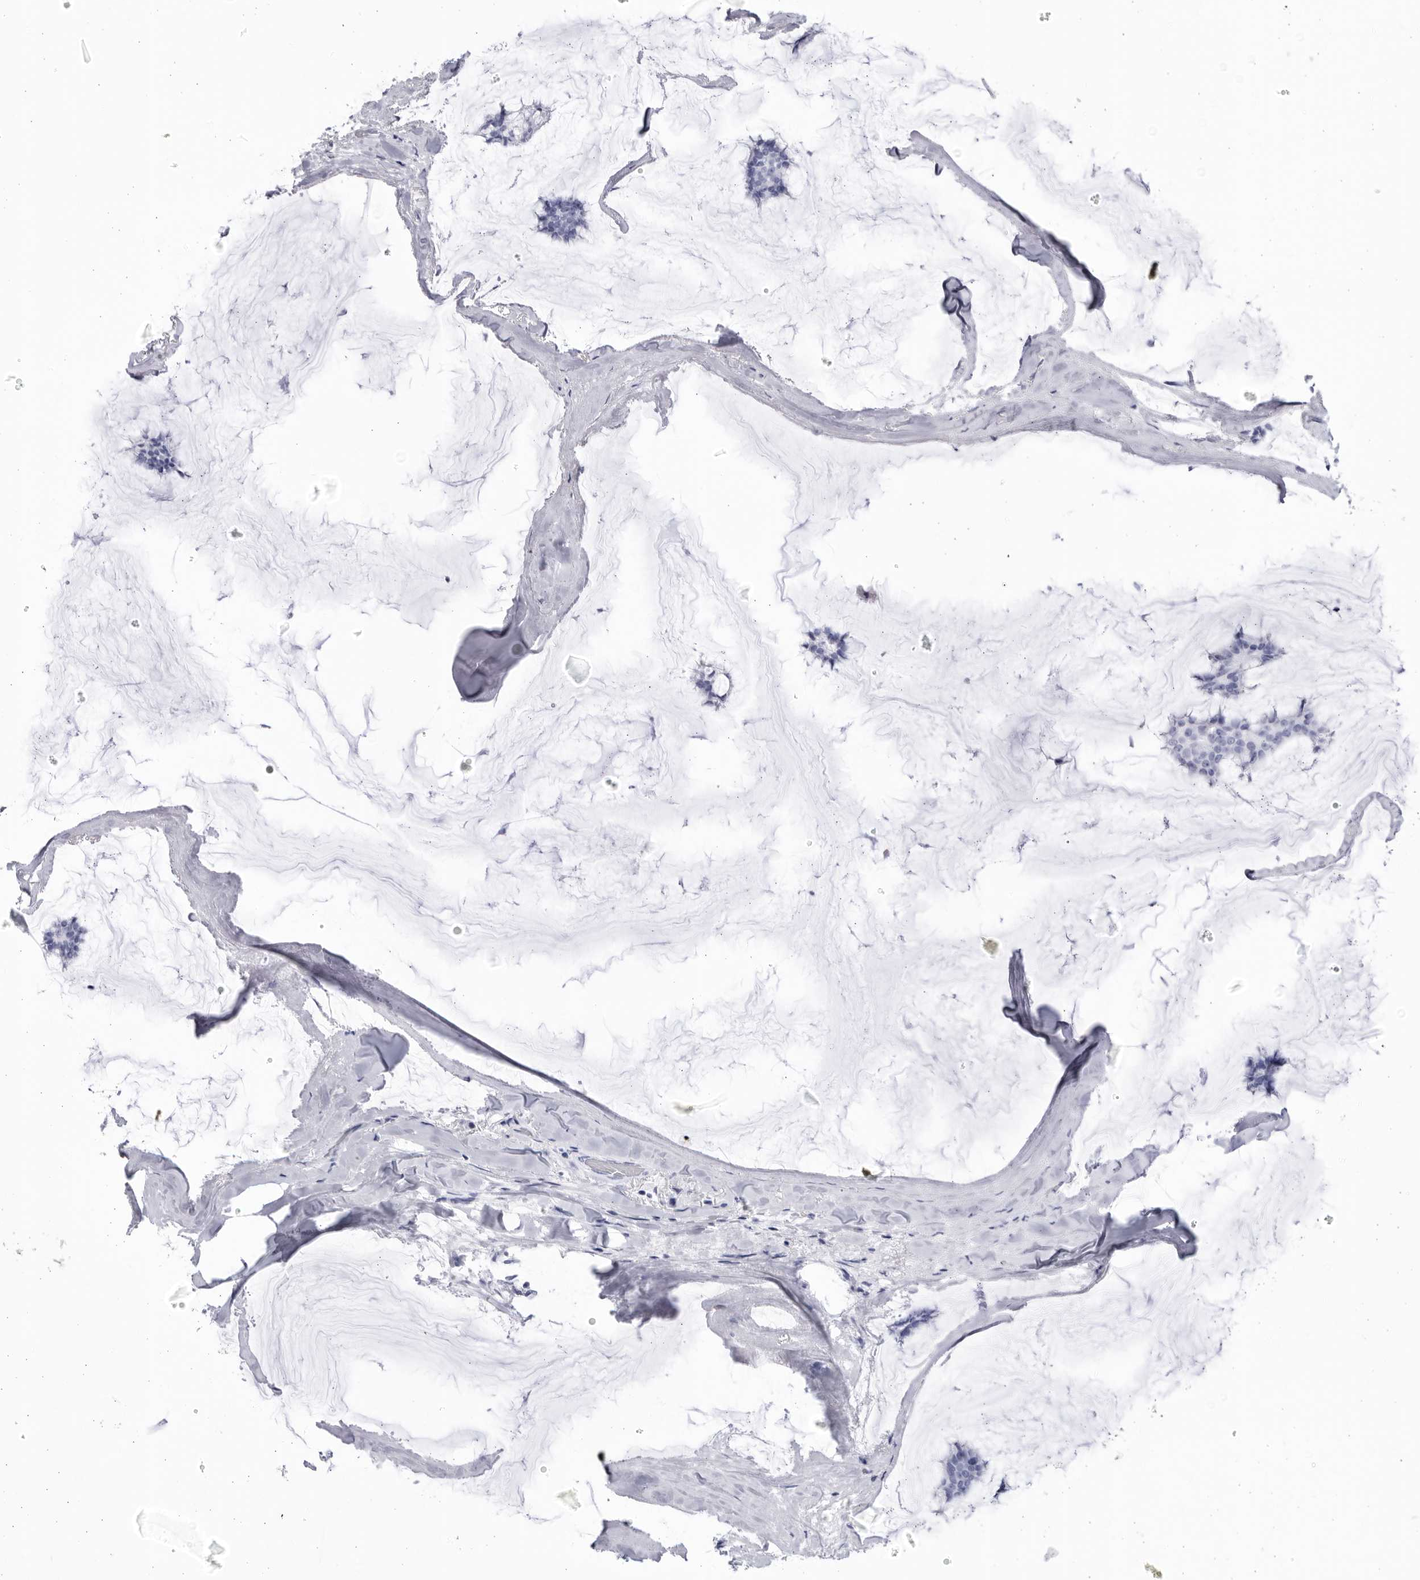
{"staining": {"intensity": "negative", "quantity": "none", "location": "none"}, "tissue": "breast cancer", "cell_type": "Tumor cells", "image_type": "cancer", "snomed": [{"axis": "morphology", "description": "Duct carcinoma"}, {"axis": "topography", "description": "Breast"}], "caption": "A histopathology image of human intraductal carcinoma (breast) is negative for staining in tumor cells.", "gene": "CCDC181", "patient": {"sex": "female", "age": 93}}